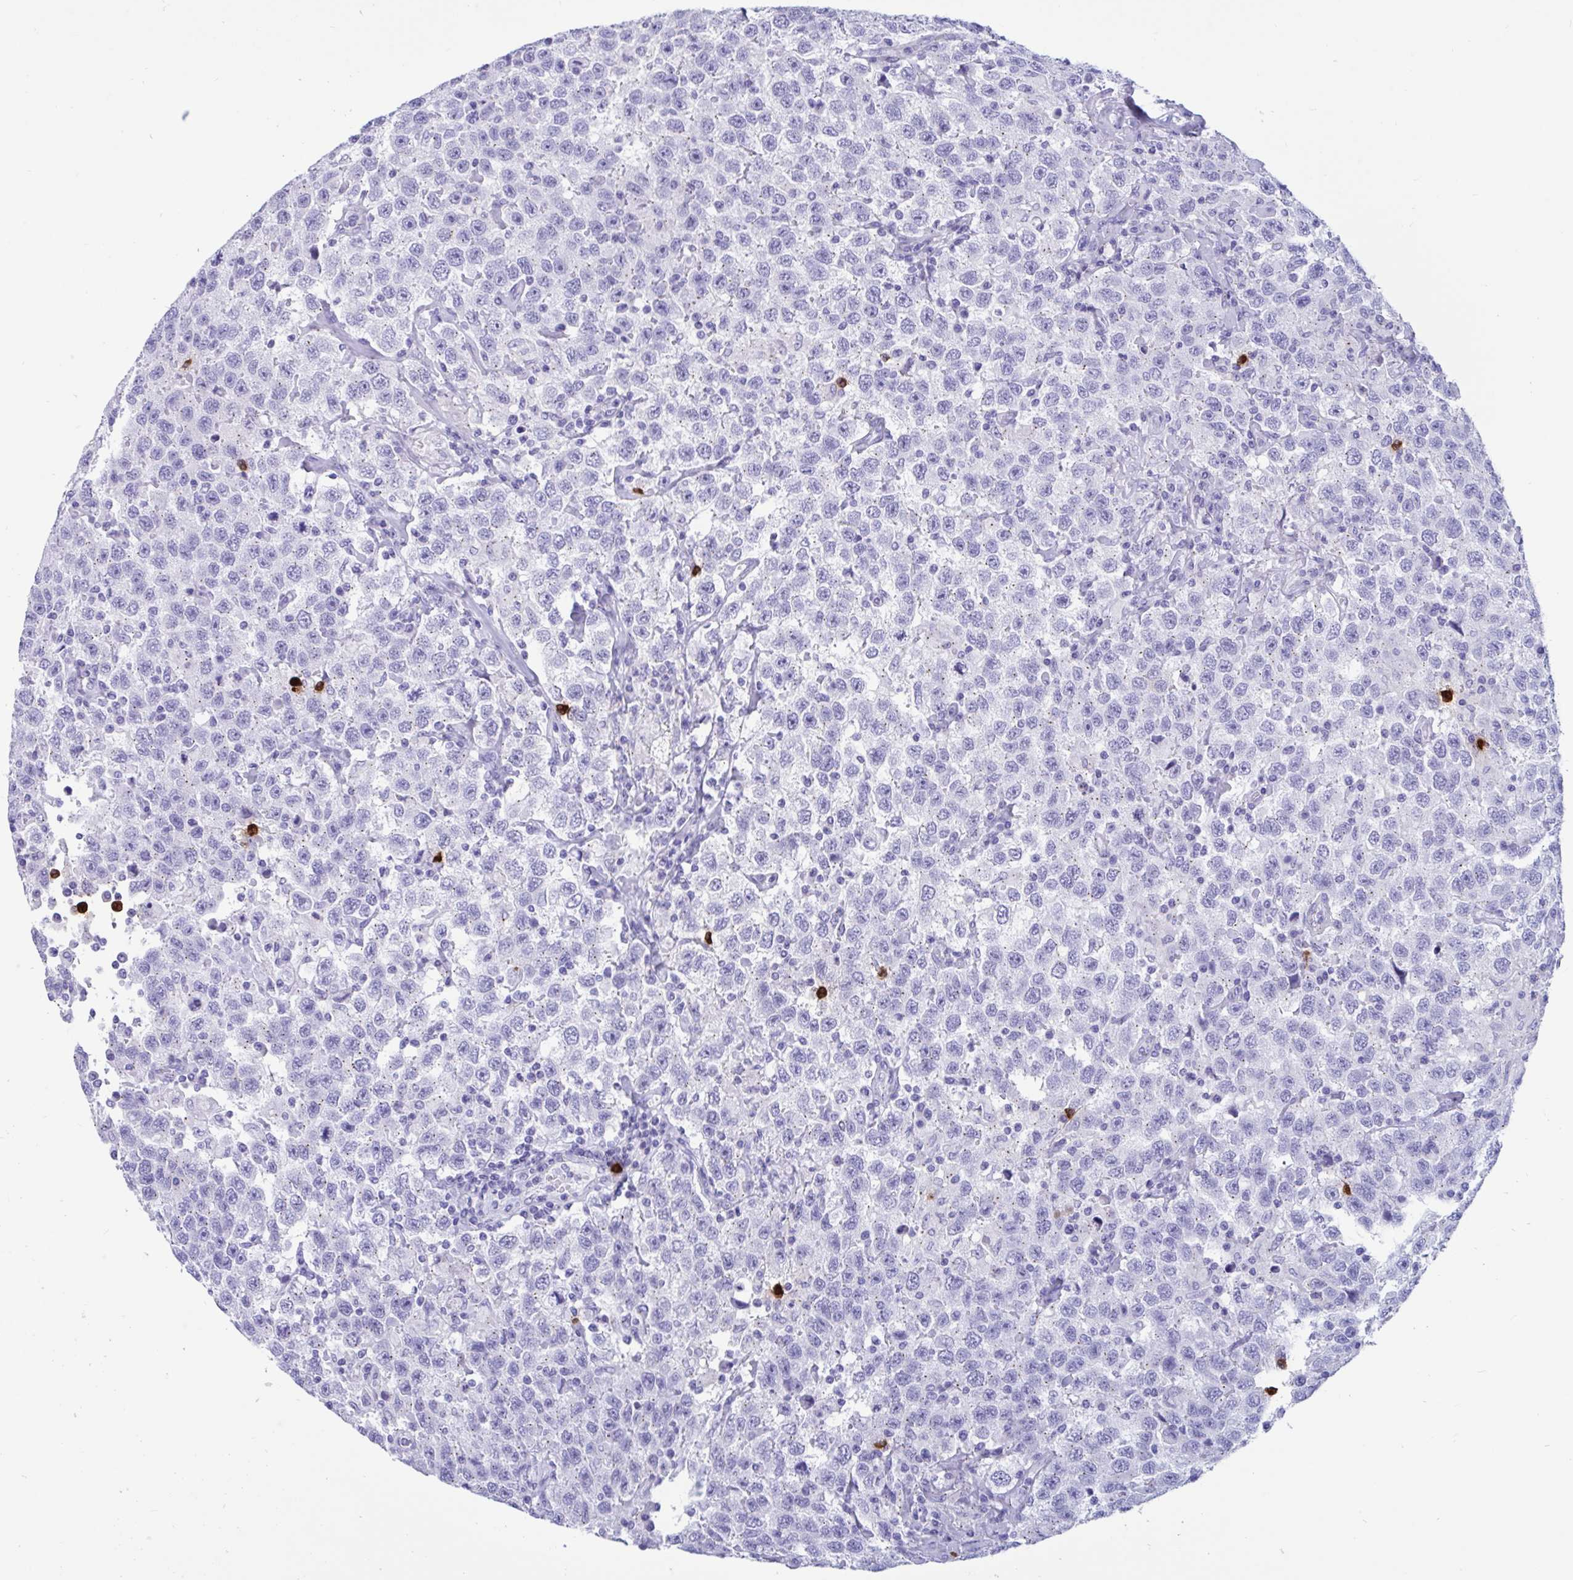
{"staining": {"intensity": "negative", "quantity": "none", "location": "none"}, "tissue": "testis cancer", "cell_type": "Tumor cells", "image_type": "cancer", "snomed": [{"axis": "morphology", "description": "Seminoma, NOS"}, {"axis": "topography", "description": "Testis"}], "caption": "An immunohistochemistry (IHC) histopathology image of testis seminoma is shown. There is no staining in tumor cells of testis seminoma.", "gene": "RNASE3", "patient": {"sex": "male", "age": 41}}